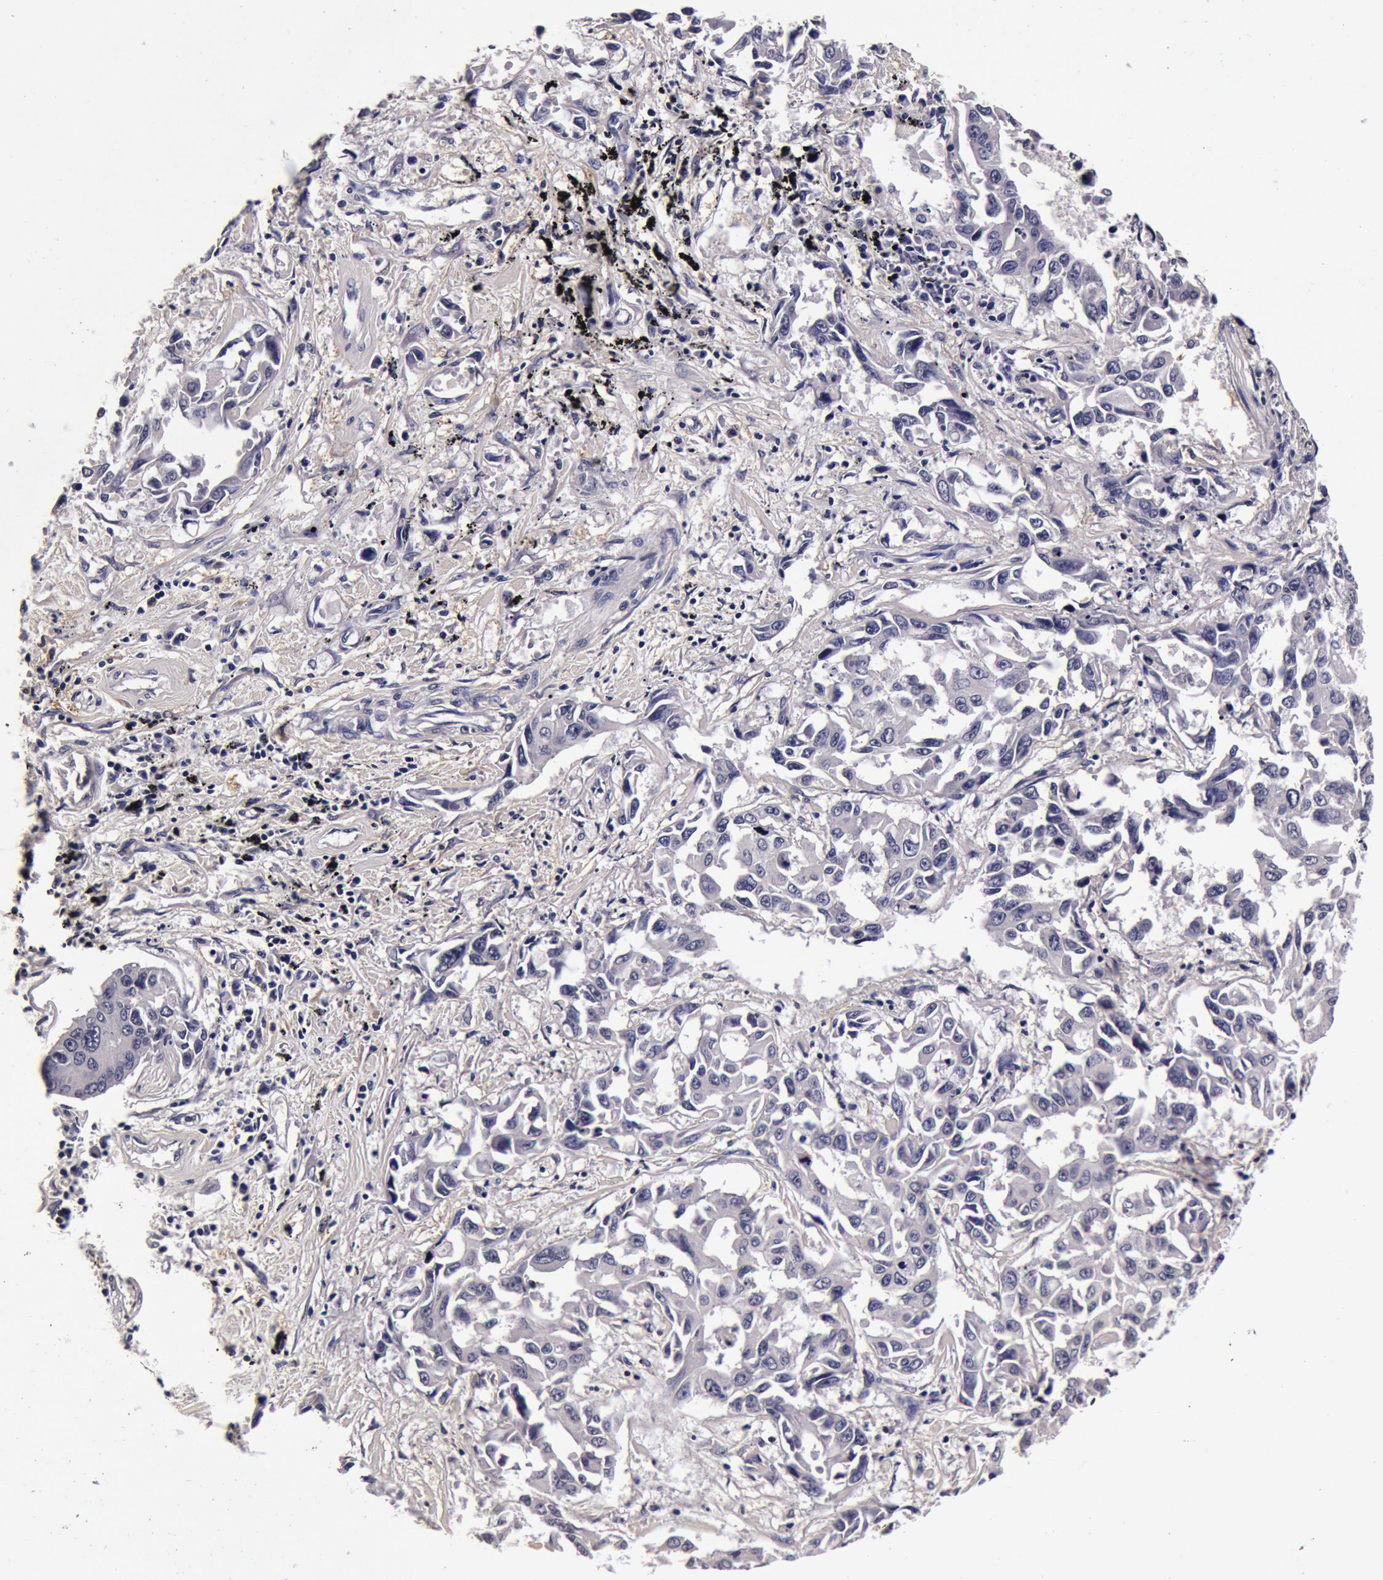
{"staining": {"intensity": "negative", "quantity": "none", "location": "none"}, "tissue": "lung cancer", "cell_type": "Tumor cells", "image_type": "cancer", "snomed": [{"axis": "morphology", "description": "Adenocarcinoma, NOS"}, {"axis": "topography", "description": "Lung"}], "caption": "This histopathology image is of lung cancer stained with IHC to label a protein in brown with the nuclei are counter-stained blue. There is no positivity in tumor cells.", "gene": "CCDC22", "patient": {"sex": "male", "age": 64}}